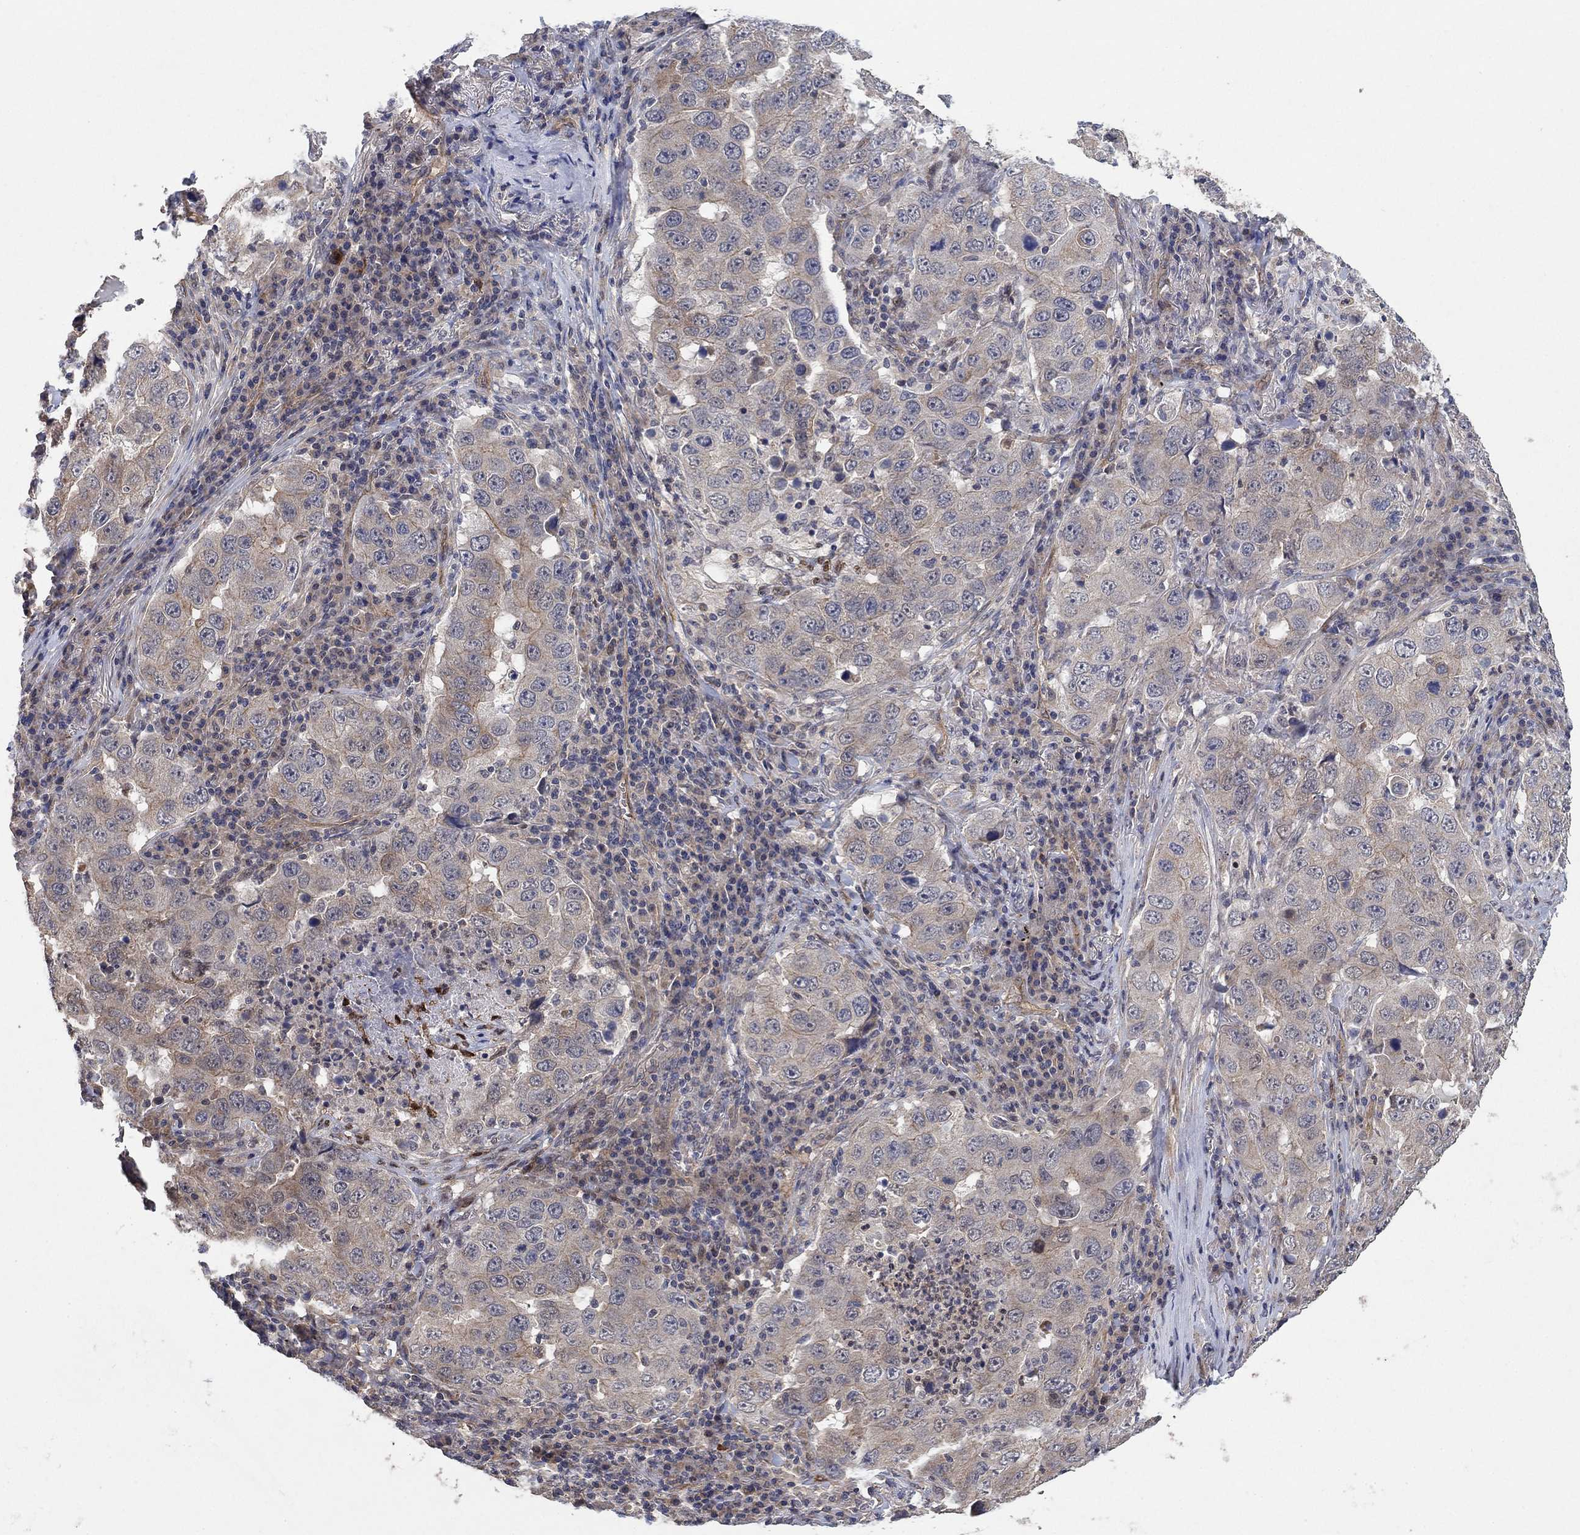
{"staining": {"intensity": "weak", "quantity": "<25%", "location": "cytoplasmic/membranous"}, "tissue": "lung cancer", "cell_type": "Tumor cells", "image_type": "cancer", "snomed": [{"axis": "morphology", "description": "Adenocarcinoma, NOS"}, {"axis": "topography", "description": "Lung"}], "caption": "This is an immunohistochemistry (IHC) histopathology image of human lung cancer (adenocarcinoma). There is no positivity in tumor cells.", "gene": "MCUR1", "patient": {"sex": "male", "age": 73}}